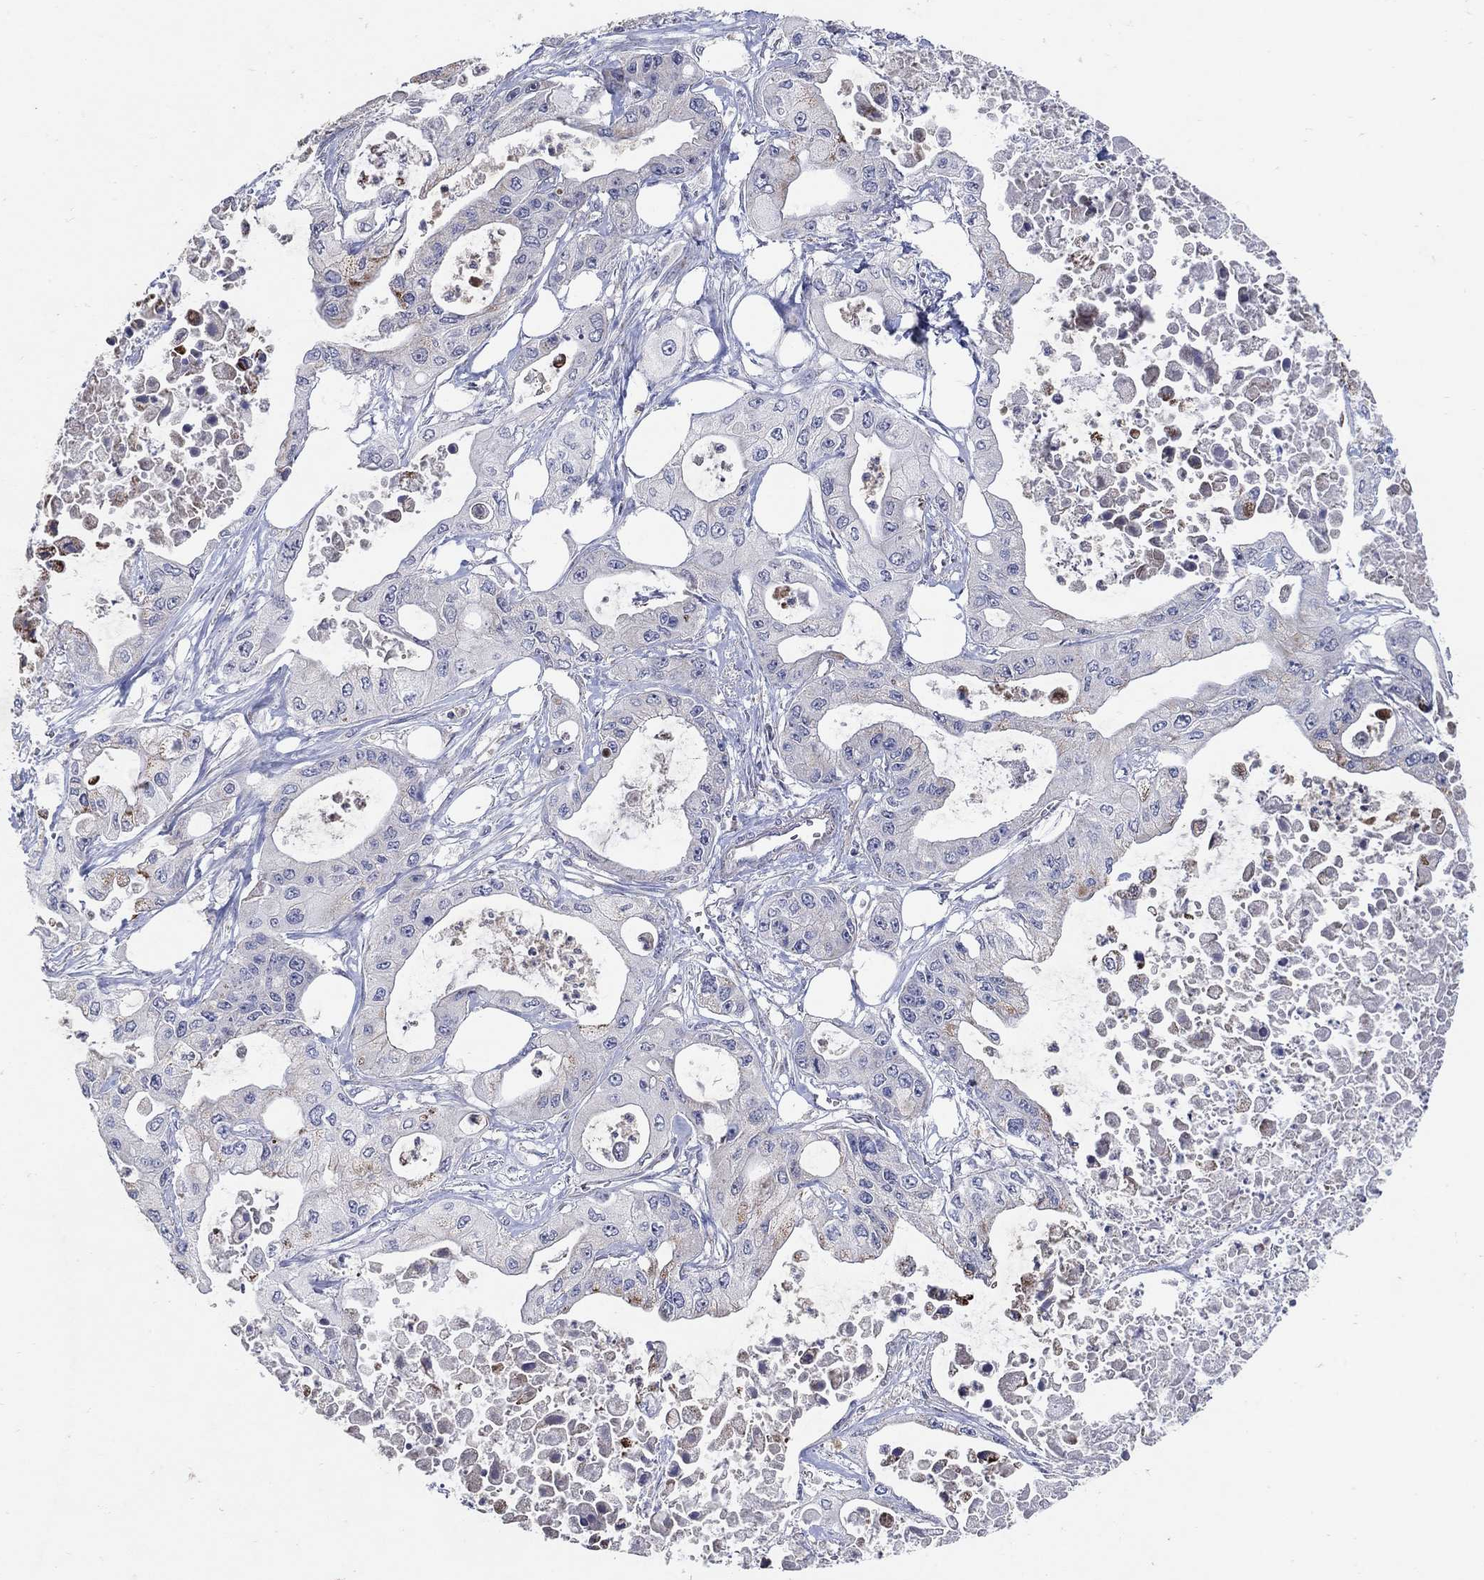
{"staining": {"intensity": "weak", "quantity": "<25%", "location": "cytoplasmic/membranous"}, "tissue": "pancreatic cancer", "cell_type": "Tumor cells", "image_type": "cancer", "snomed": [{"axis": "morphology", "description": "Adenocarcinoma, NOS"}, {"axis": "topography", "description": "Pancreas"}], "caption": "Immunohistochemical staining of pancreatic cancer displays no significant positivity in tumor cells.", "gene": "HMX2", "patient": {"sex": "male", "age": 70}}